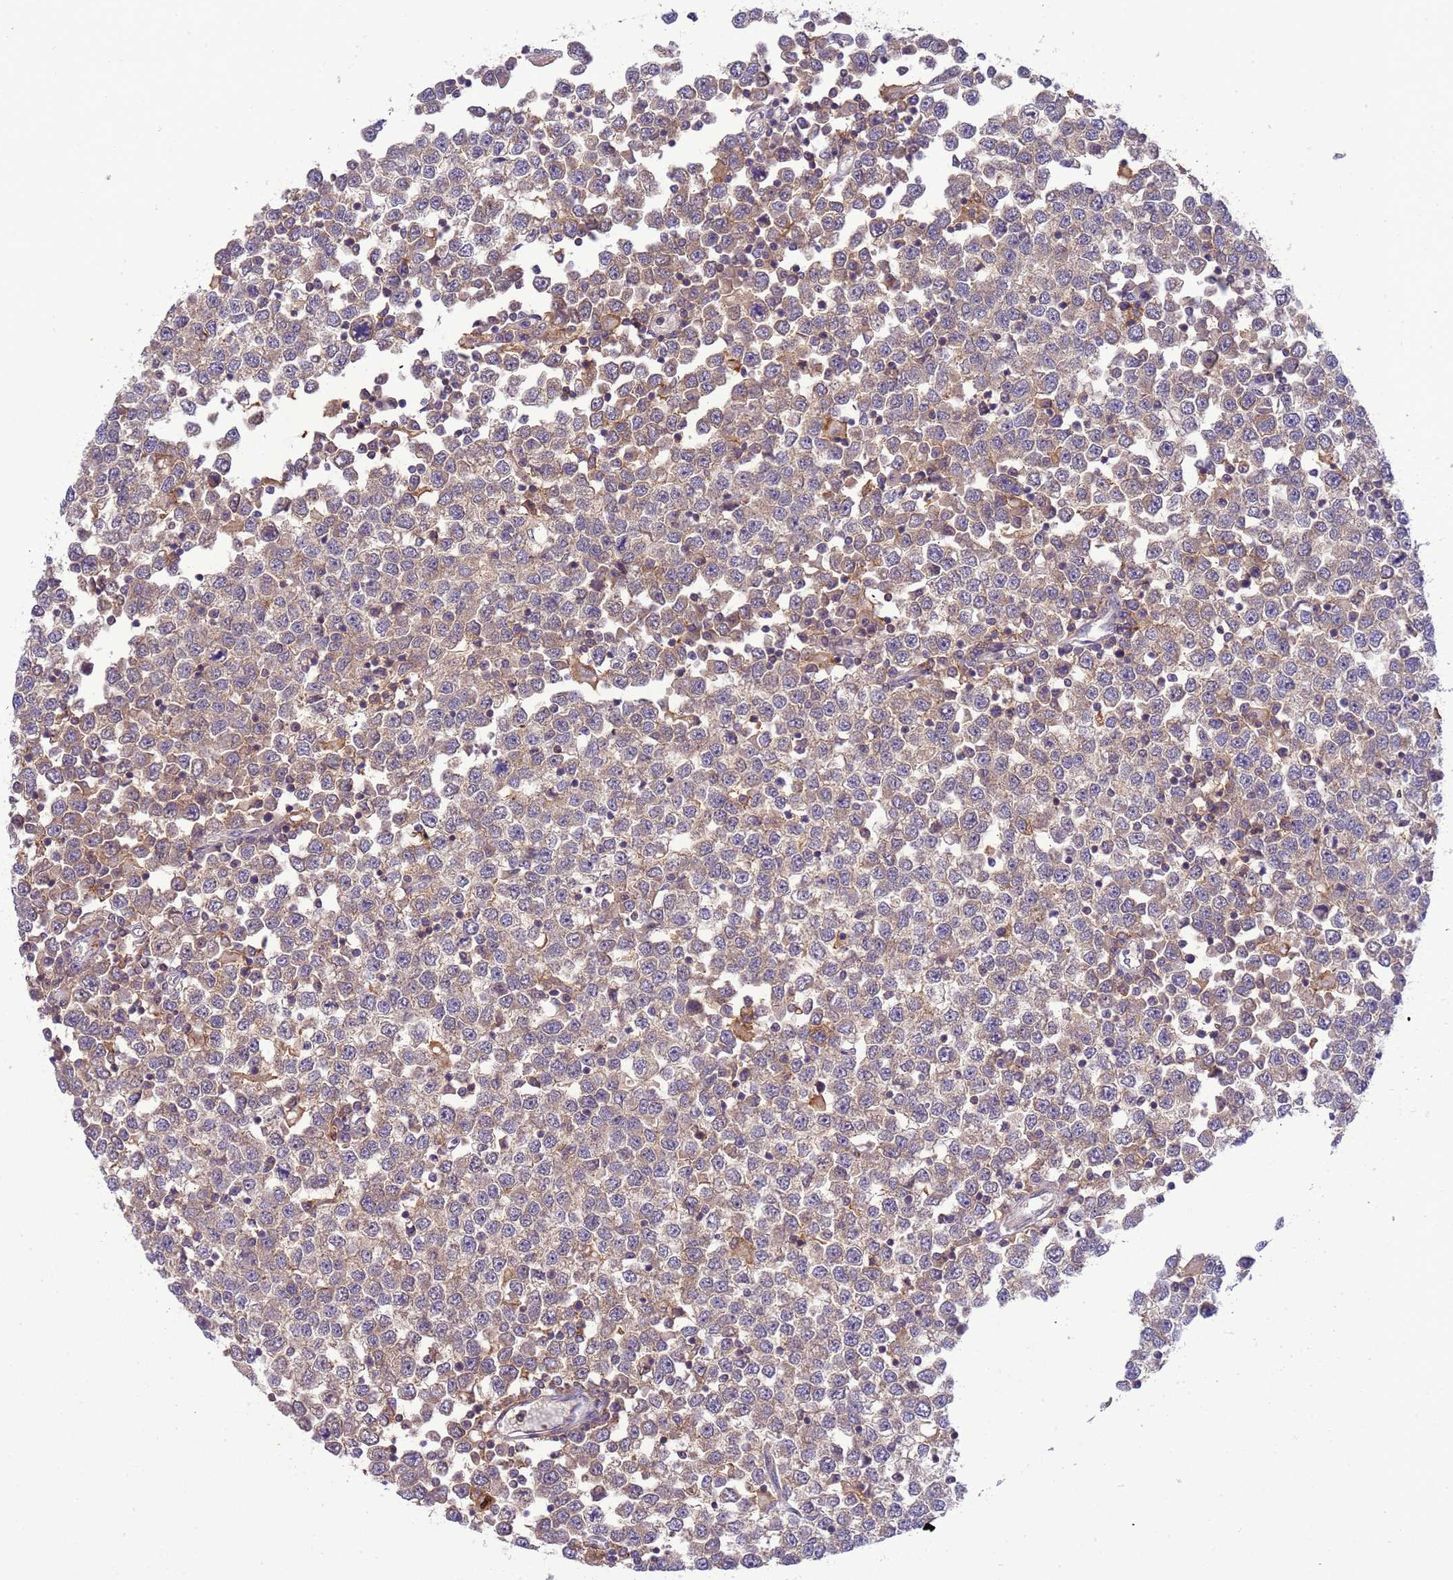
{"staining": {"intensity": "weak", "quantity": "25%-75%", "location": "cytoplasmic/membranous"}, "tissue": "testis cancer", "cell_type": "Tumor cells", "image_type": "cancer", "snomed": [{"axis": "morphology", "description": "Seminoma, NOS"}, {"axis": "topography", "description": "Testis"}], "caption": "Immunohistochemistry staining of testis seminoma, which demonstrates low levels of weak cytoplasmic/membranous staining in approximately 25%-75% of tumor cells indicating weak cytoplasmic/membranous protein positivity. The staining was performed using DAB (brown) for protein detection and nuclei were counterstained in hematoxylin (blue).", "gene": "CD53", "patient": {"sex": "male", "age": 65}}